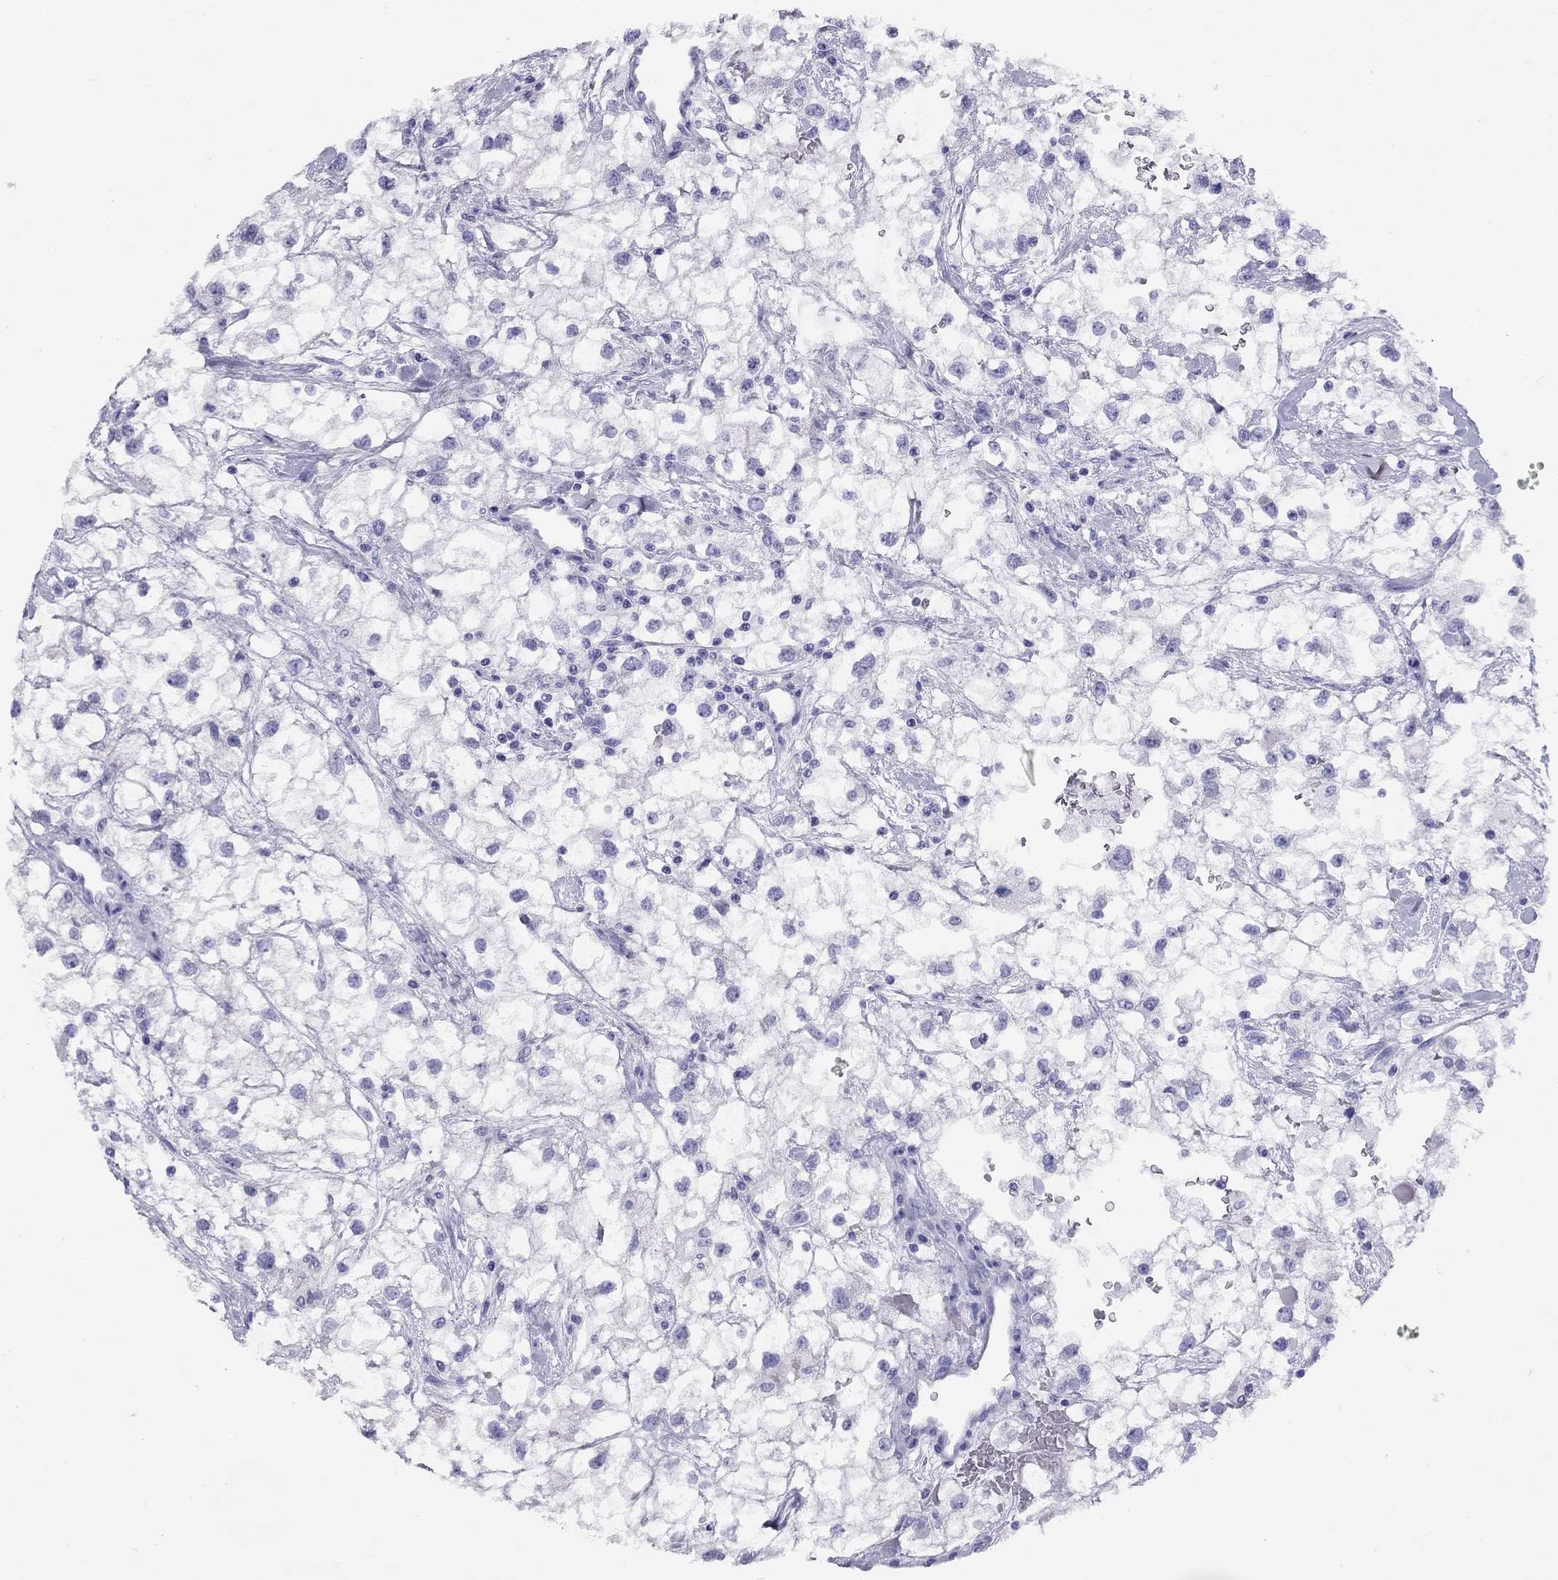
{"staining": {"intensity": "negative", "quantity": "none", "location": "none"}, "tissue": "renal cancer", "cell_type": "Tumor cells", "image_type": "cancer", "snomed": [{"axis": "morphology", "description": "Adenocarcinoma, NOS"}, {"axis": "topography", "description": "Kidney"}], "caption": "IHC of renal cancer shows no positivity in tumor cells.", "gene": "LRIT2", "patient": {"sex": "male", "age": 59}}